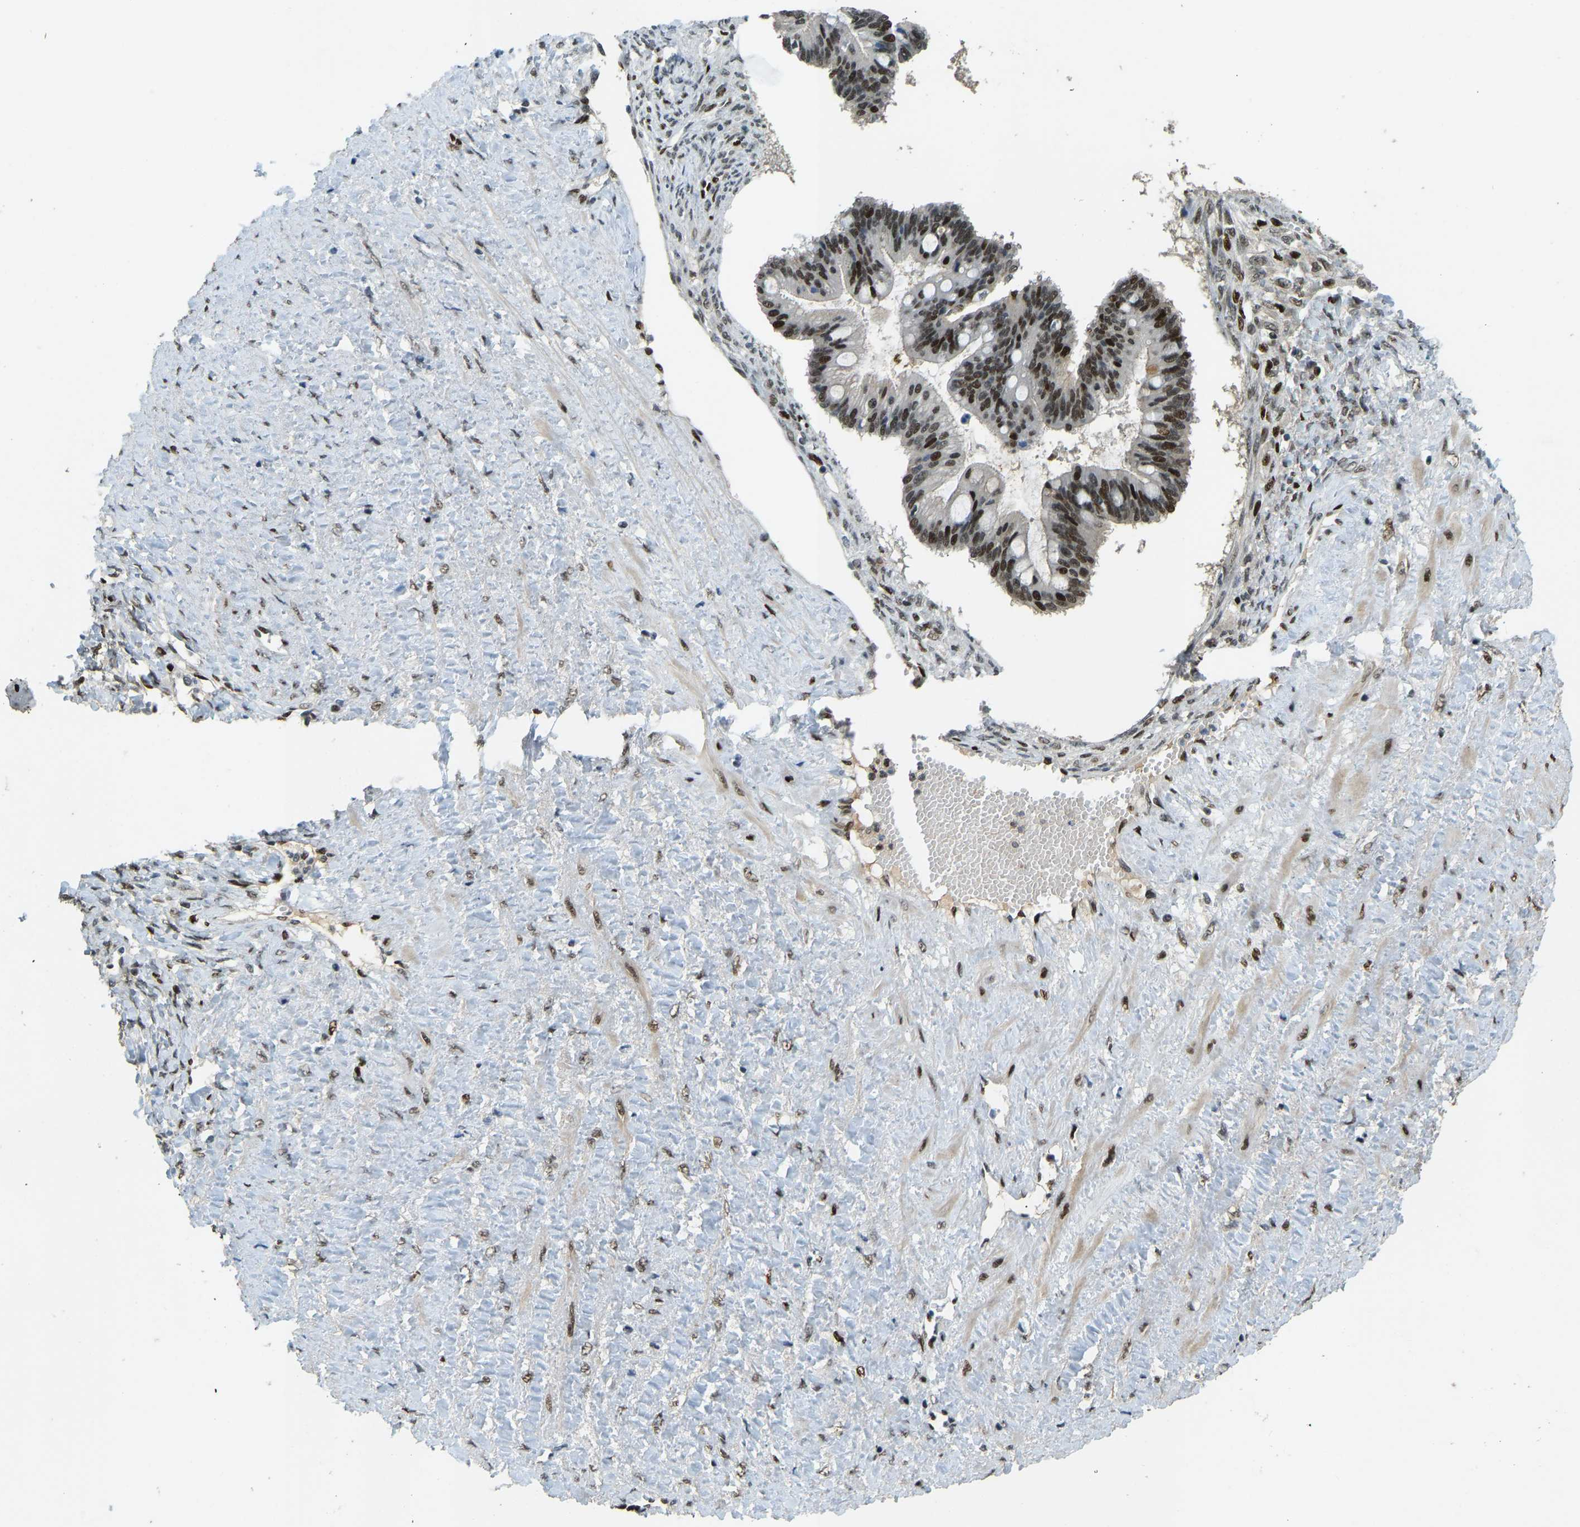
{"staining": {"intensity": "strong", "quantity": ">75%", "location": "nuclear"}, "tissue": "ovarian cancer", "cell_type": "Tumor cells", "image_type": "cancer", "snomed": [{"axis": "morphology", "description": "Cystadenocarcinoma, mucinous, NOS"}, {"axis": "topography", "description": "Ovary"}], "caption": "The histopathology image demonstrates immunohistochemical staining of ovarian cancer. There is strong nuclear staining is present in about >75% of tumor cells.", "gene": "FOXK1", "patient": {"sex": "female", "age": 73}}